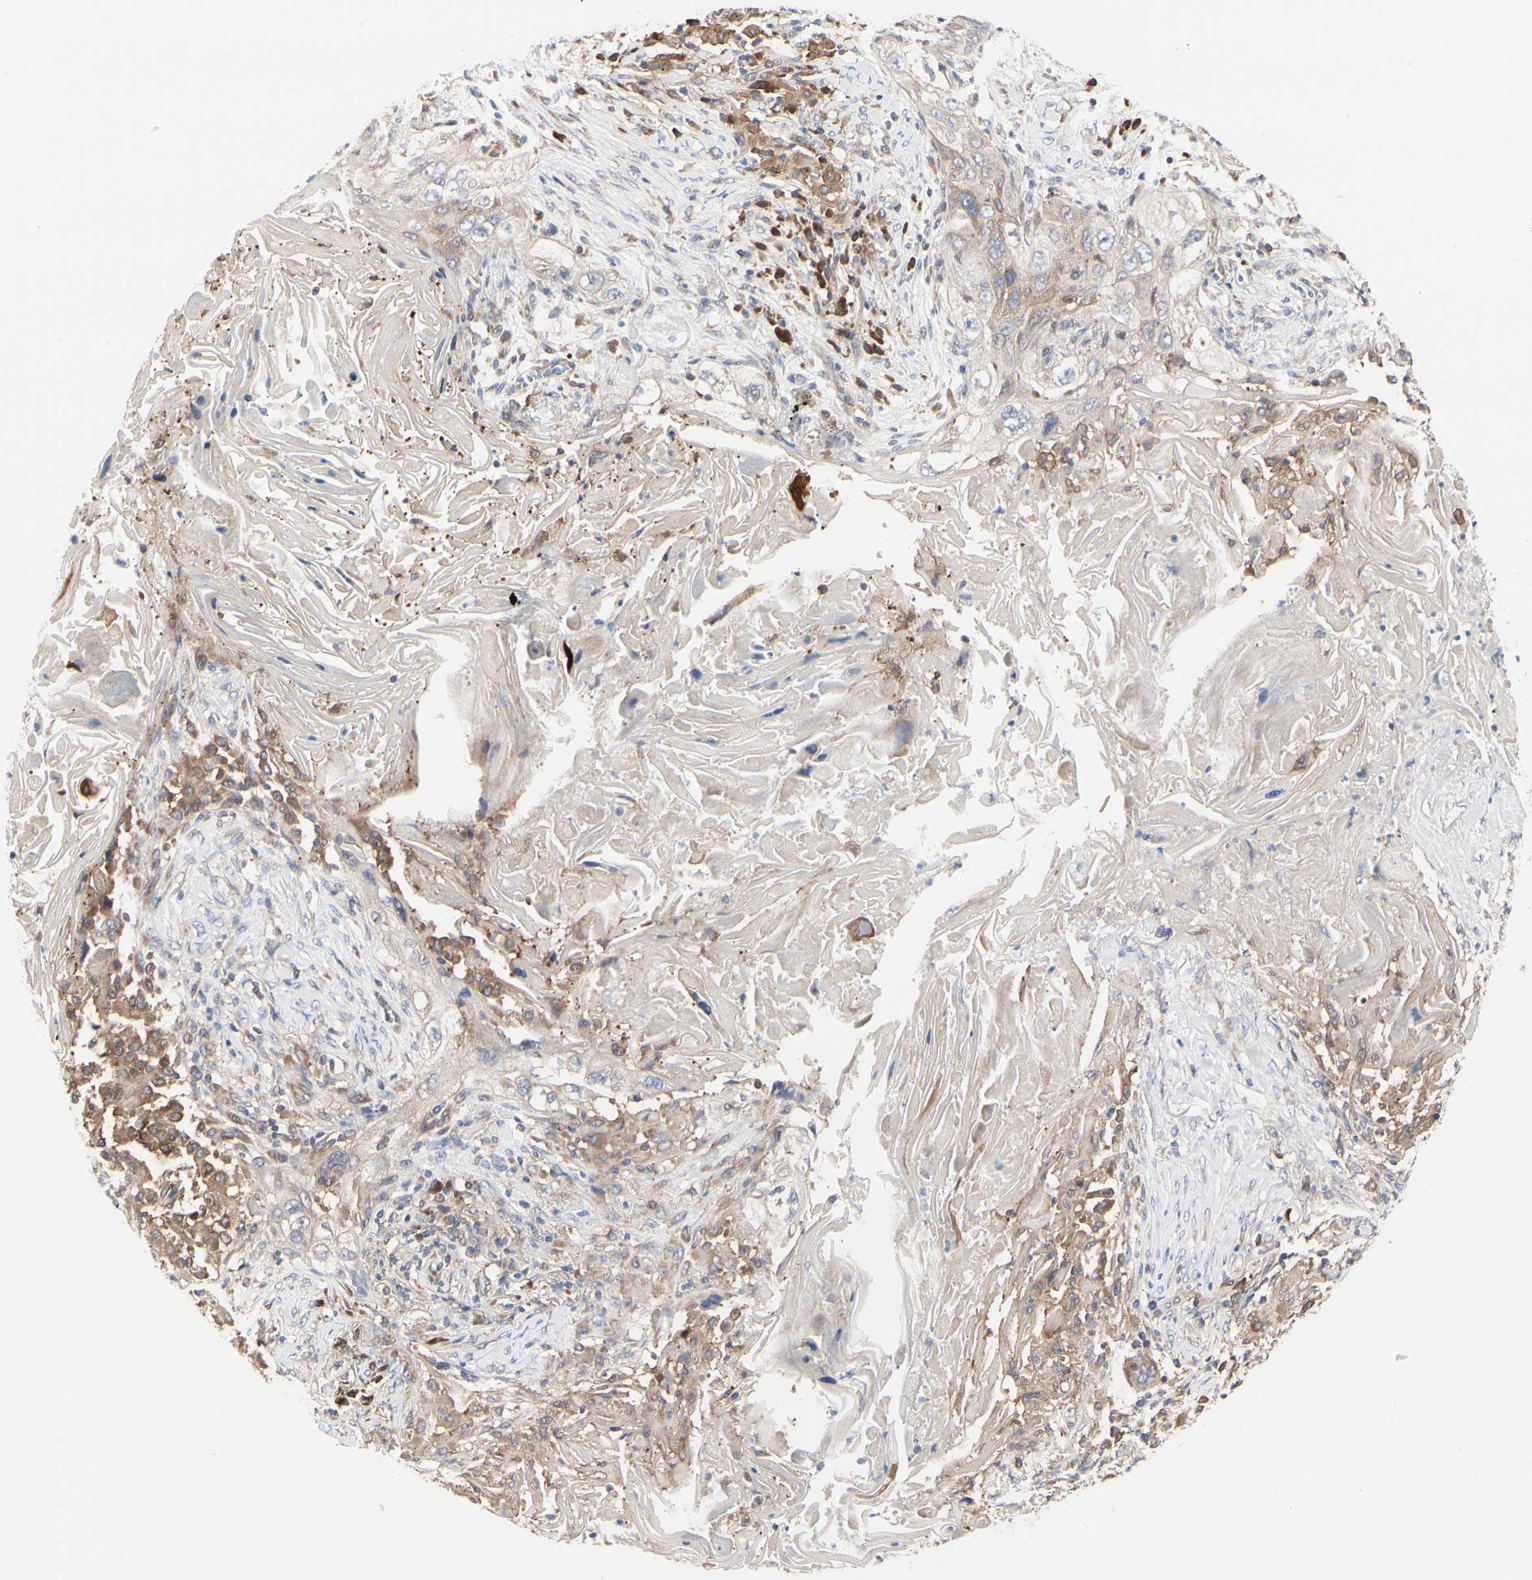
{"staining": {"intensity": "moderate", "quantity": ">75%", "location": "cytoplasmic/membranous"}, "tissue": "lung cancer", "cell_type": "Tumor cells", "image_type": "cancer", "snomed": [{"axis": "morphology", "description": "Squamous cell carcinoma, NOS"}, {"axis": "topography", "description": "Lung"}], "caption": "This image demonstrates immunohistochemistry staining of human squamous cell carcinoma (lung), with medium moderate cytoplasmic/membranous expression in about >75% of tumor cells.", "gene": "C3orf52", "patient": {"sex": "female", "age": 67}}